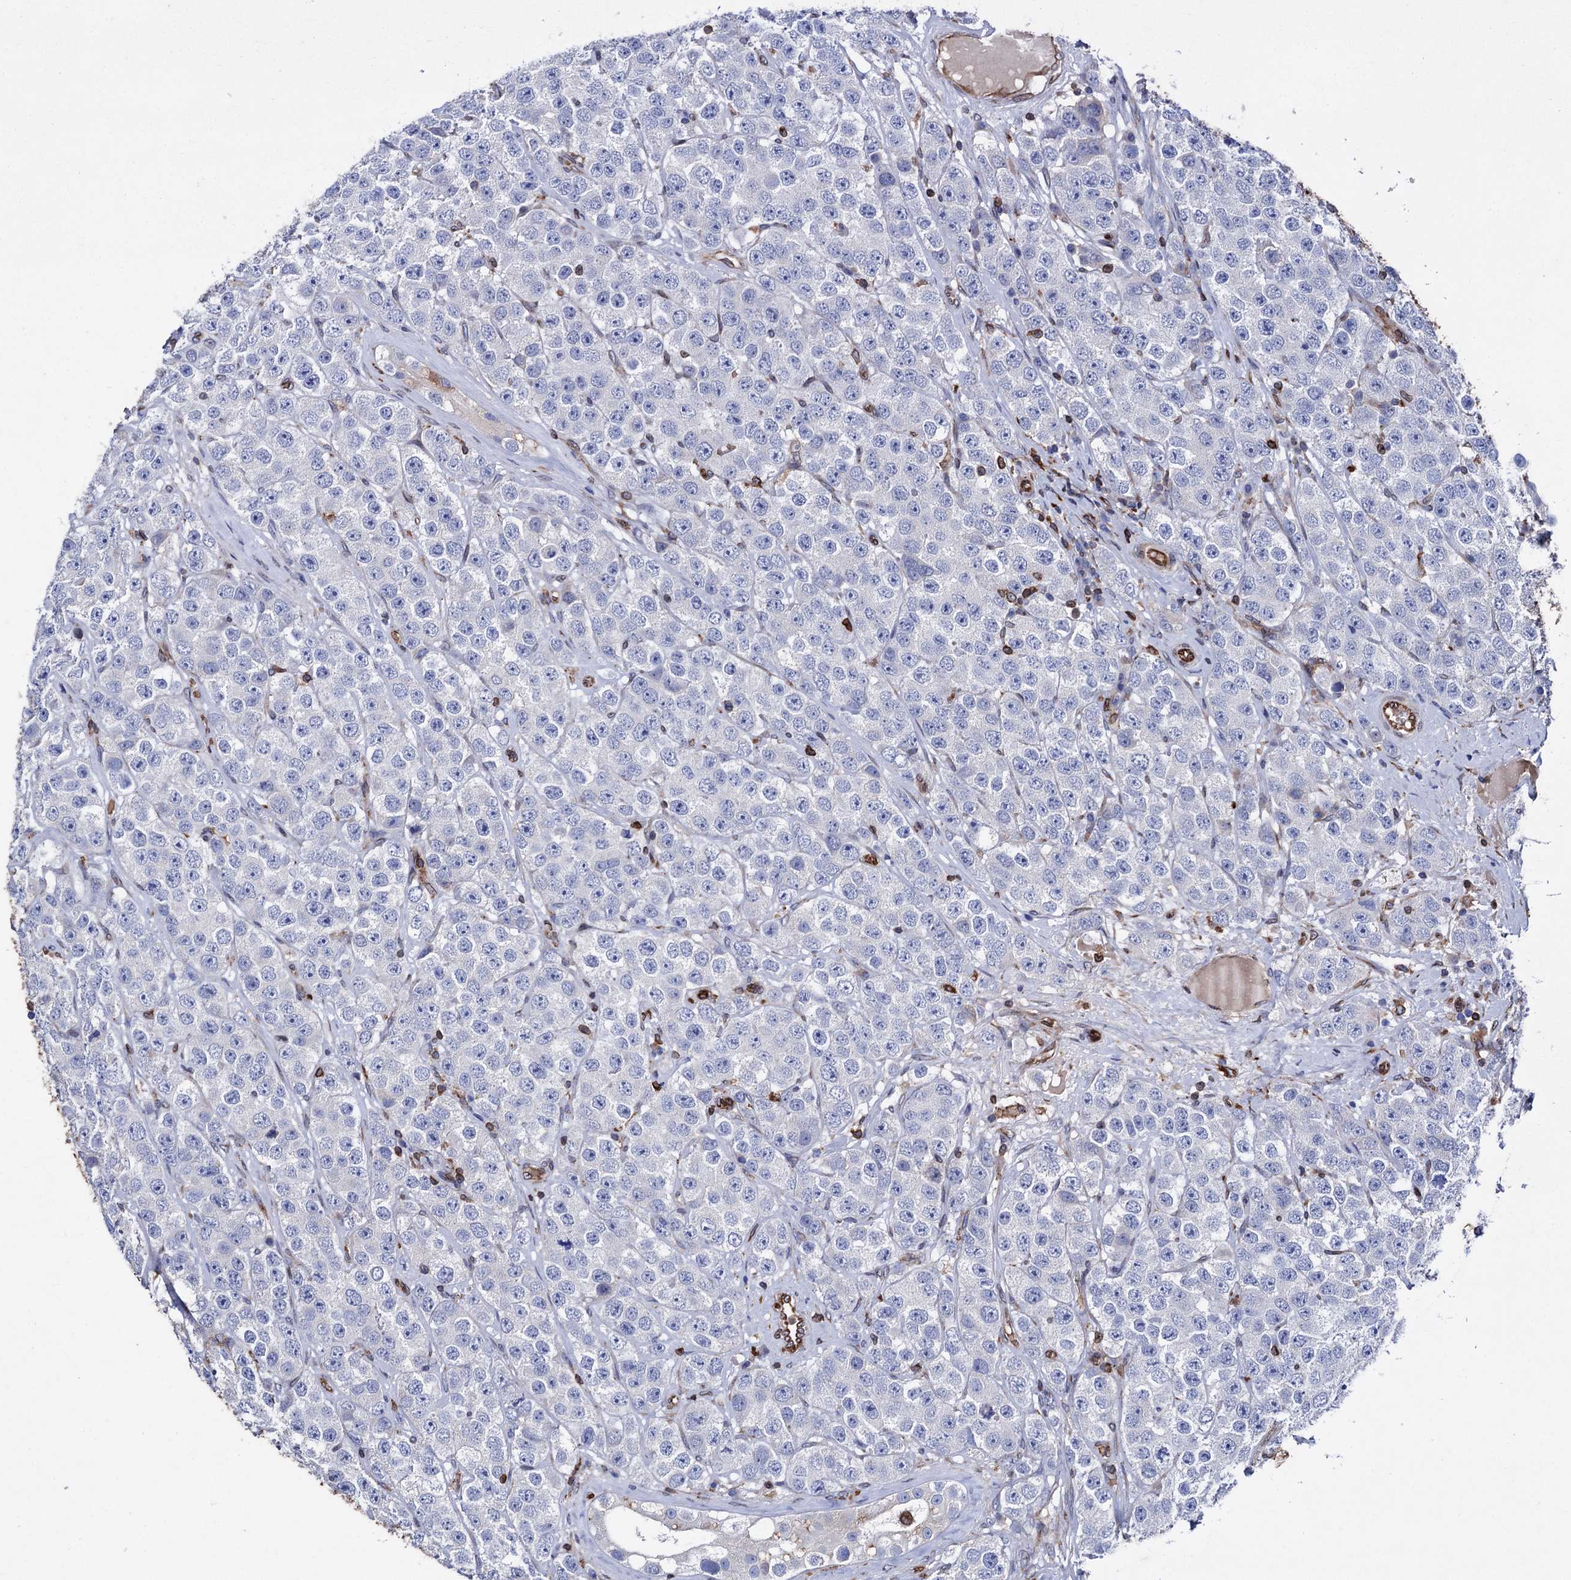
{"staining": {"intensity": "negative", "quantity": "none", "location": "none"}, "tissue": "testis cancer", "cell_type": "Tumor cells", "image_type": "cancer", "snomed": [{"axis": "morphology", "description": "Seminoma, NOS"}, {"axis": "topography", "description": "Testis"}], "caption": "This is an immunohistochemistry micrograph of testis cancer (seminoma). There is no expression in tumor cells.", "gene": "STING1", "patient": {"sex": "male", "age": 28}}